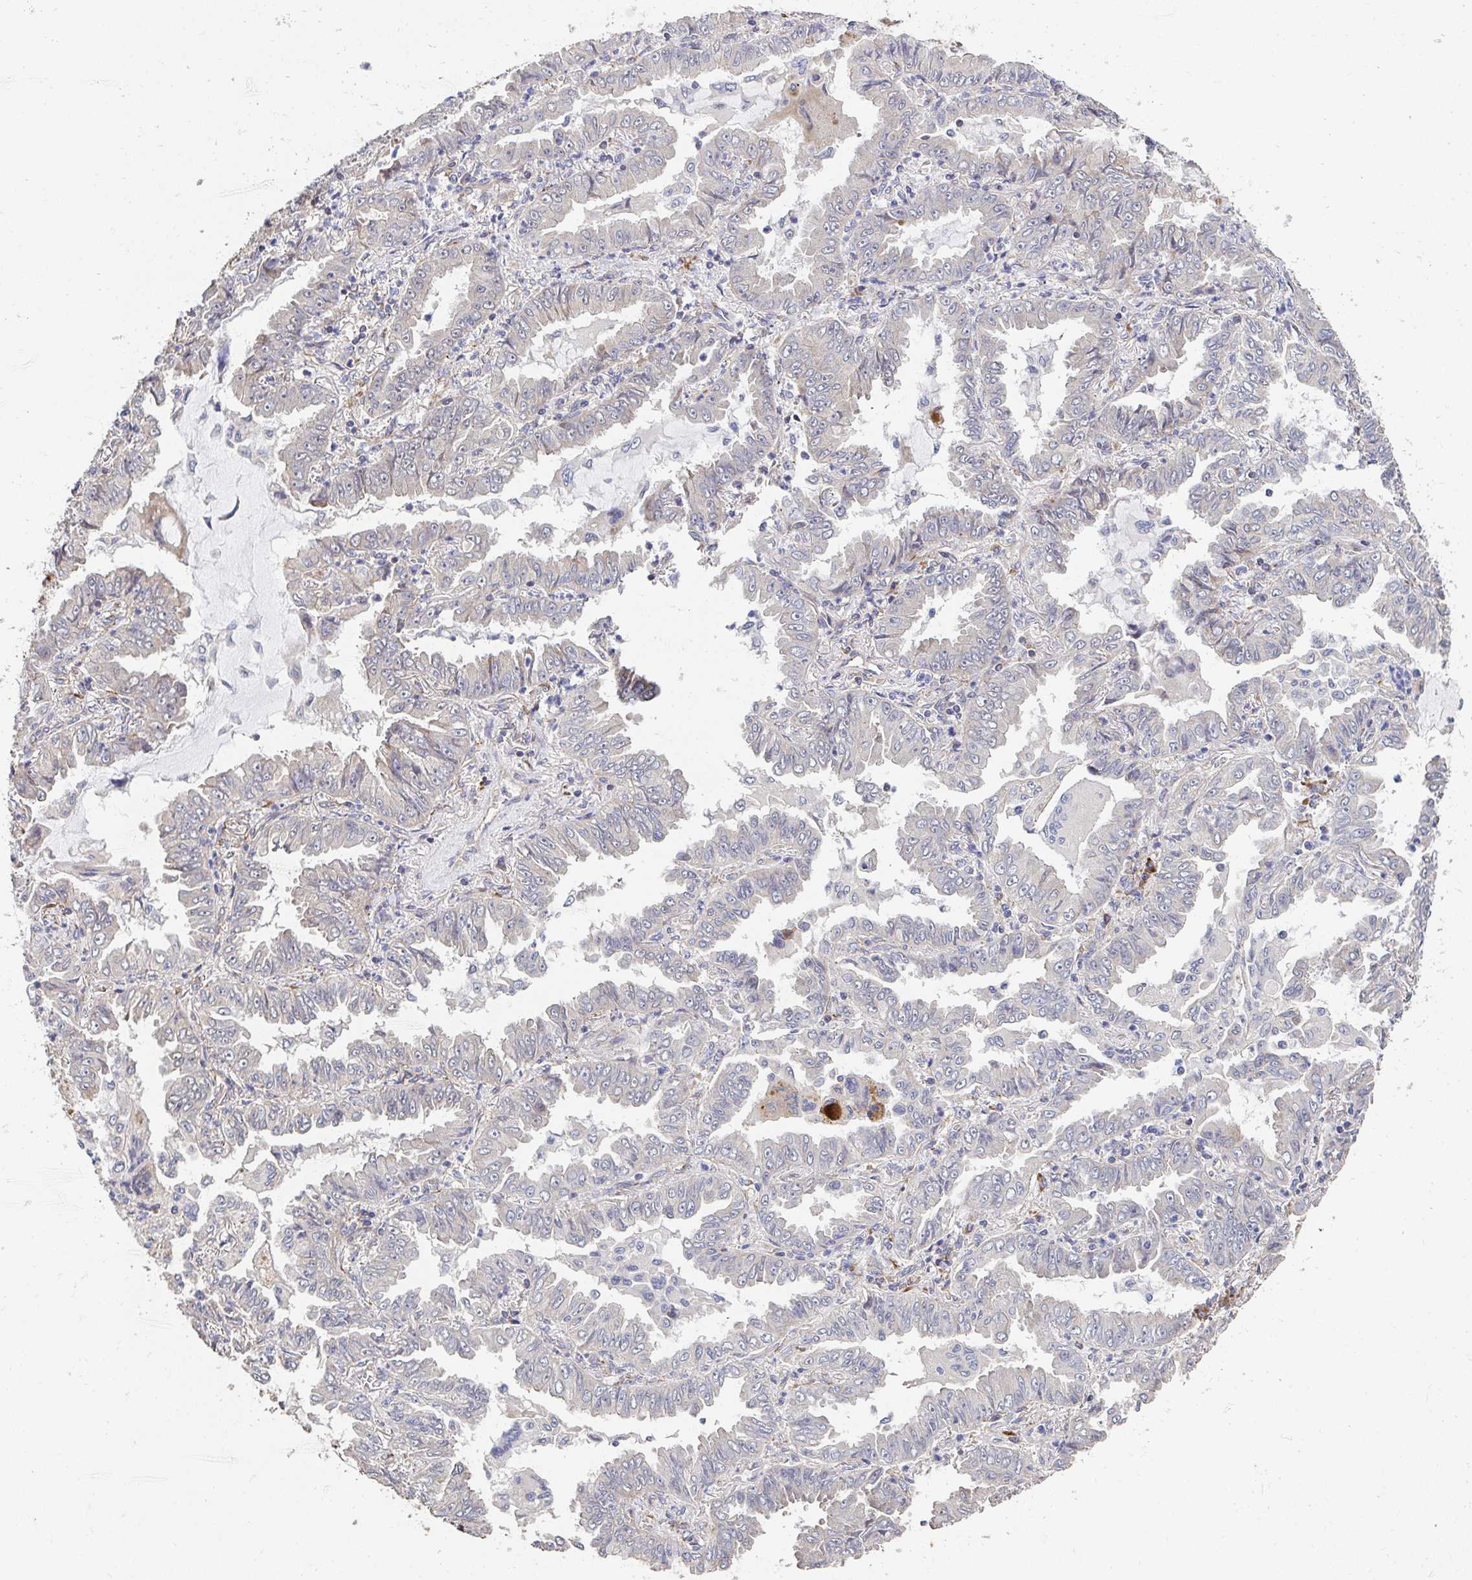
{"staining": {"intensity": "negative", "quantity": "none", "location": "none"}, "tissue": "lung cancer", "cell_type": "Tumor cells", "image_type": "cancer", "snomed": [{"axis": "morphology", "description": "Adenocarcinoma, NOS"}, {"axis": "topography", "description": "Lung"}], "caption": "DAB immunohistochemical staining of human lung cancer (adenocarcinoma) exhibits no significant positivity in tumor cells.", "gene": "APBB1", "patient": {"sex": "female", "age": 52}}